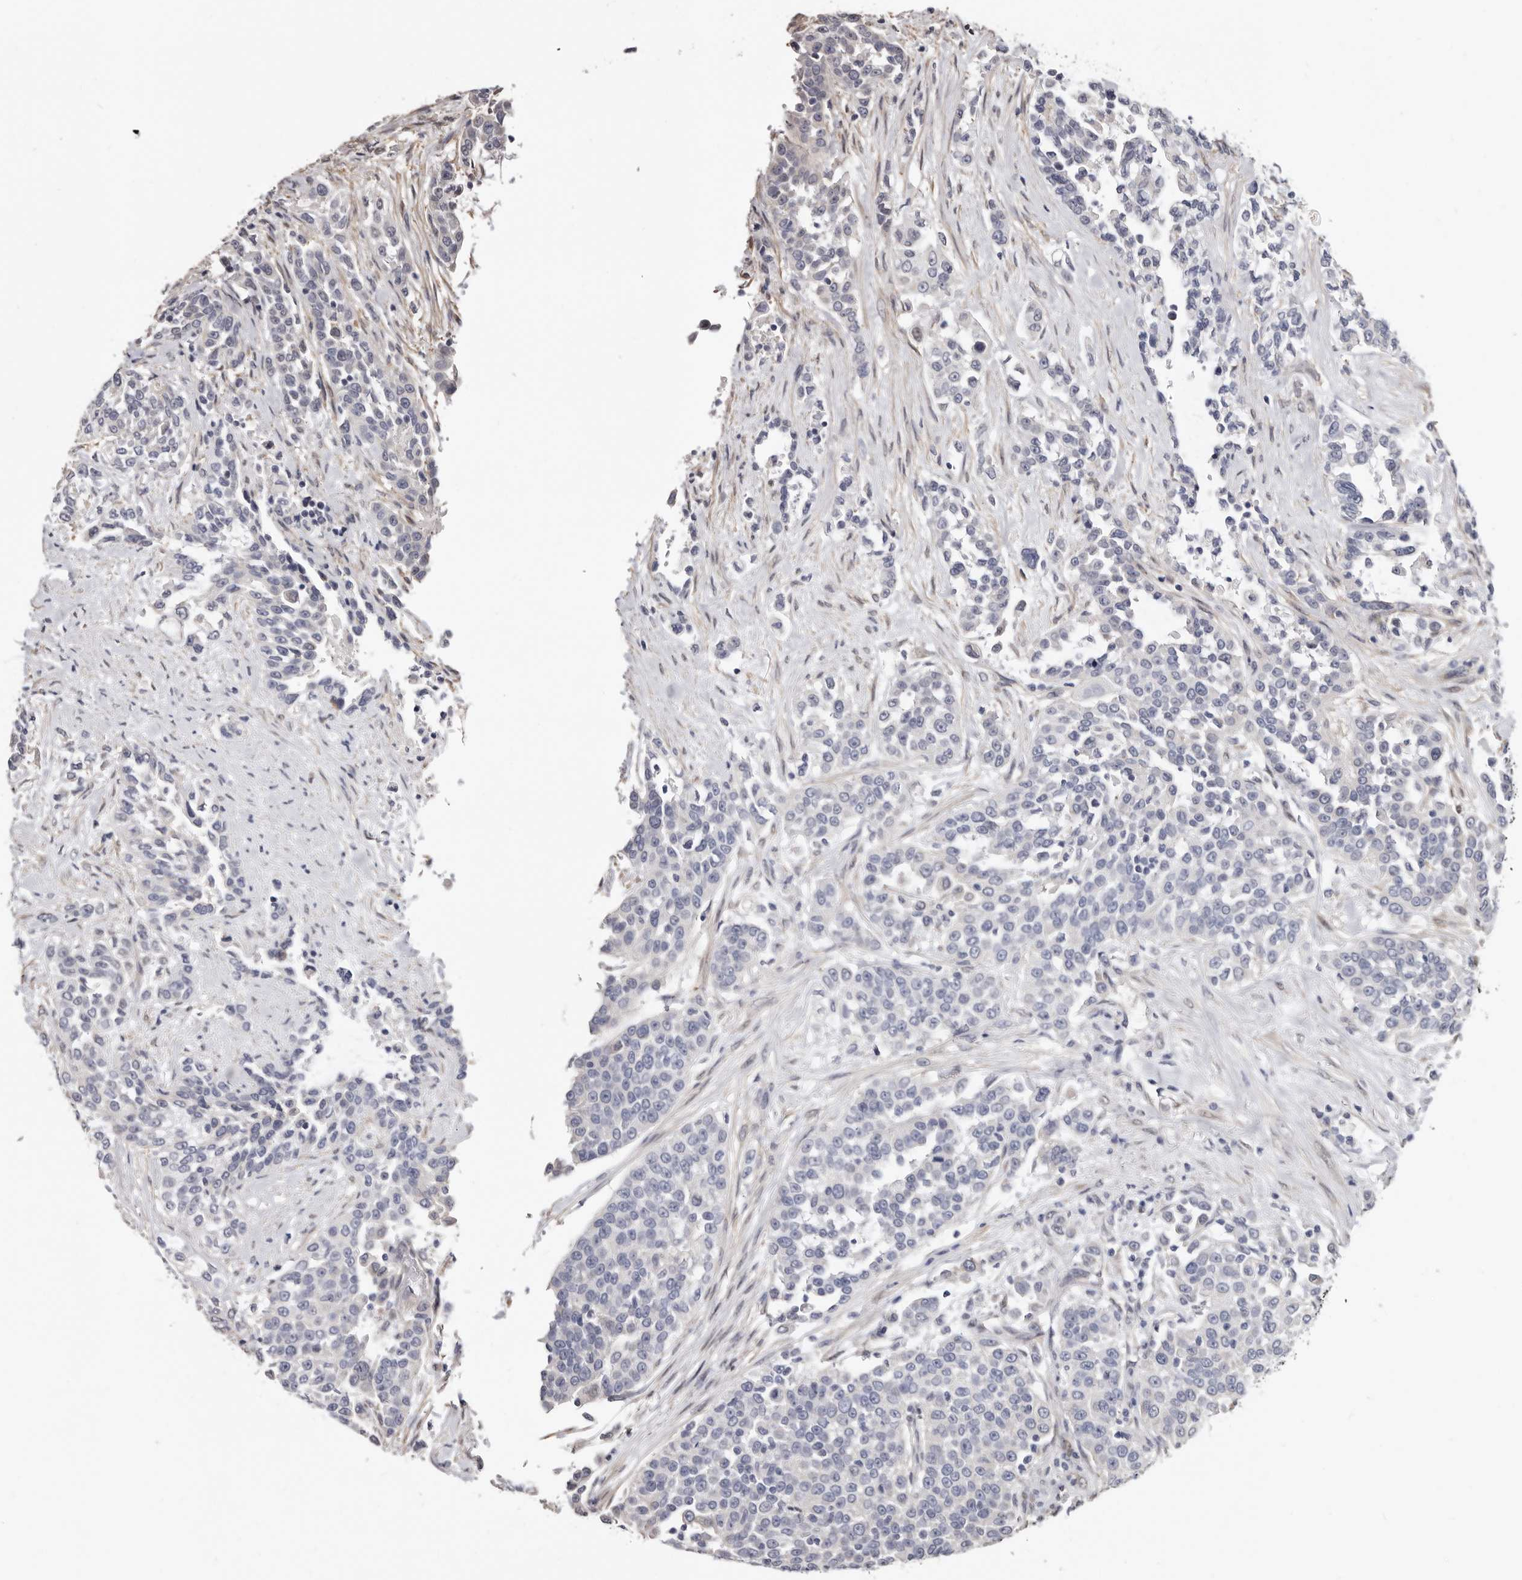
{"staining": {"intensity": "negative", "quantity": "none", "location": "none"}, "tissue": "urothelial cancer", "cell_type": "Tumor cells", "image_type": "cancer", "snomed": [{"axis": "morphology", "description": "Urothelial carcinoma, High grade"}, {"axis": "topography", "description": "Urinary bladder"}], "caption": "A high-resolution histopathology image shows immunohistochemistry (IHC) staining of urothelial cancer, which displays no significant staining in tumor cells.", "gene": "KHDRBS2", "patient": {"sex": "female", "age": 80}}